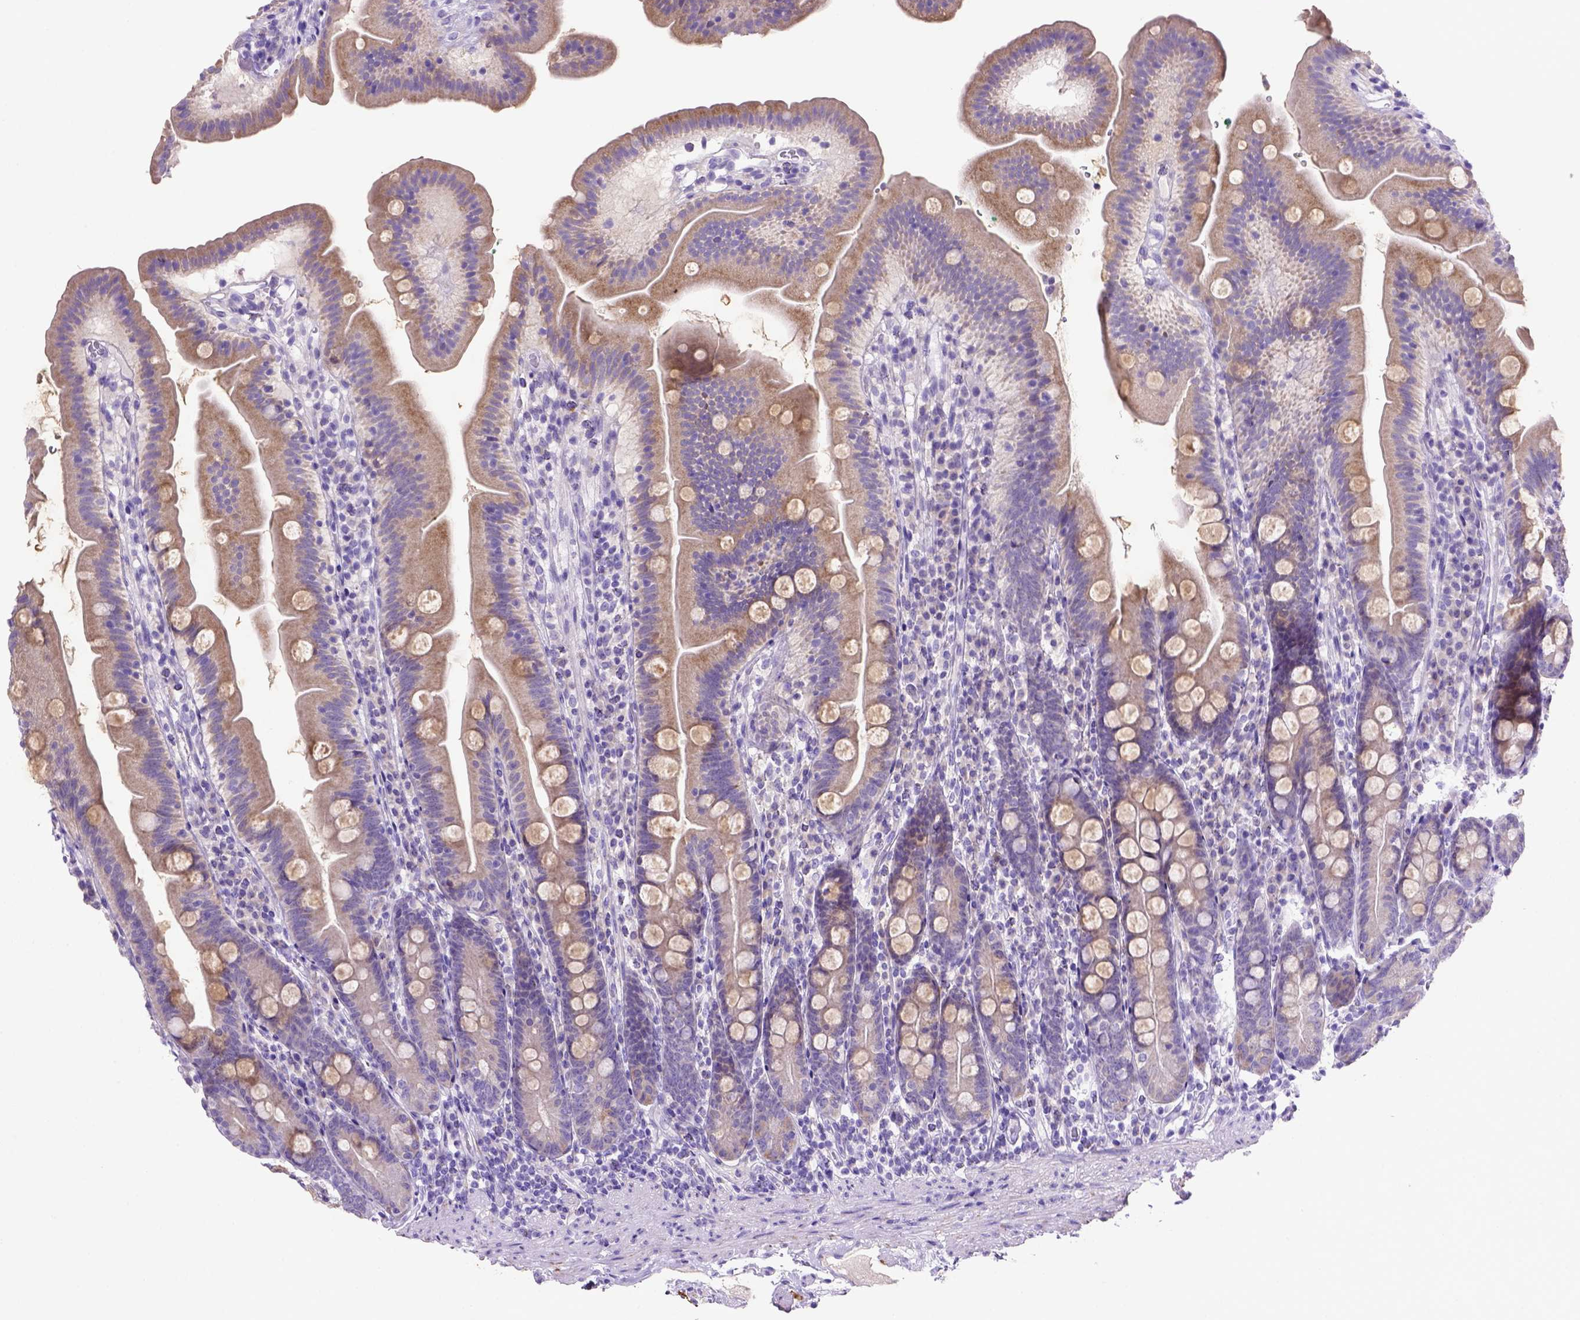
{"staining": {"intensity": "weak", "quantity": "25%-75%", "location": "cytoplasmic/membranous"}, "tissue": "duodenum", "cell_type": "Glandular cells", "image_type": "normal", "snomed": [{"axis": "morphology", "description": "Normal tissue, NOS"}, {"axis": "topography", "description": "Duodenum"}], "caption": "Immunohistochemical staining of unremarkable duodenum shows weak cytoplasmic/membranous protein staining in about 25%-75% of glandular cells.", "gene": "SIRPD", "patient": {"sex": "female", "age": 67}}